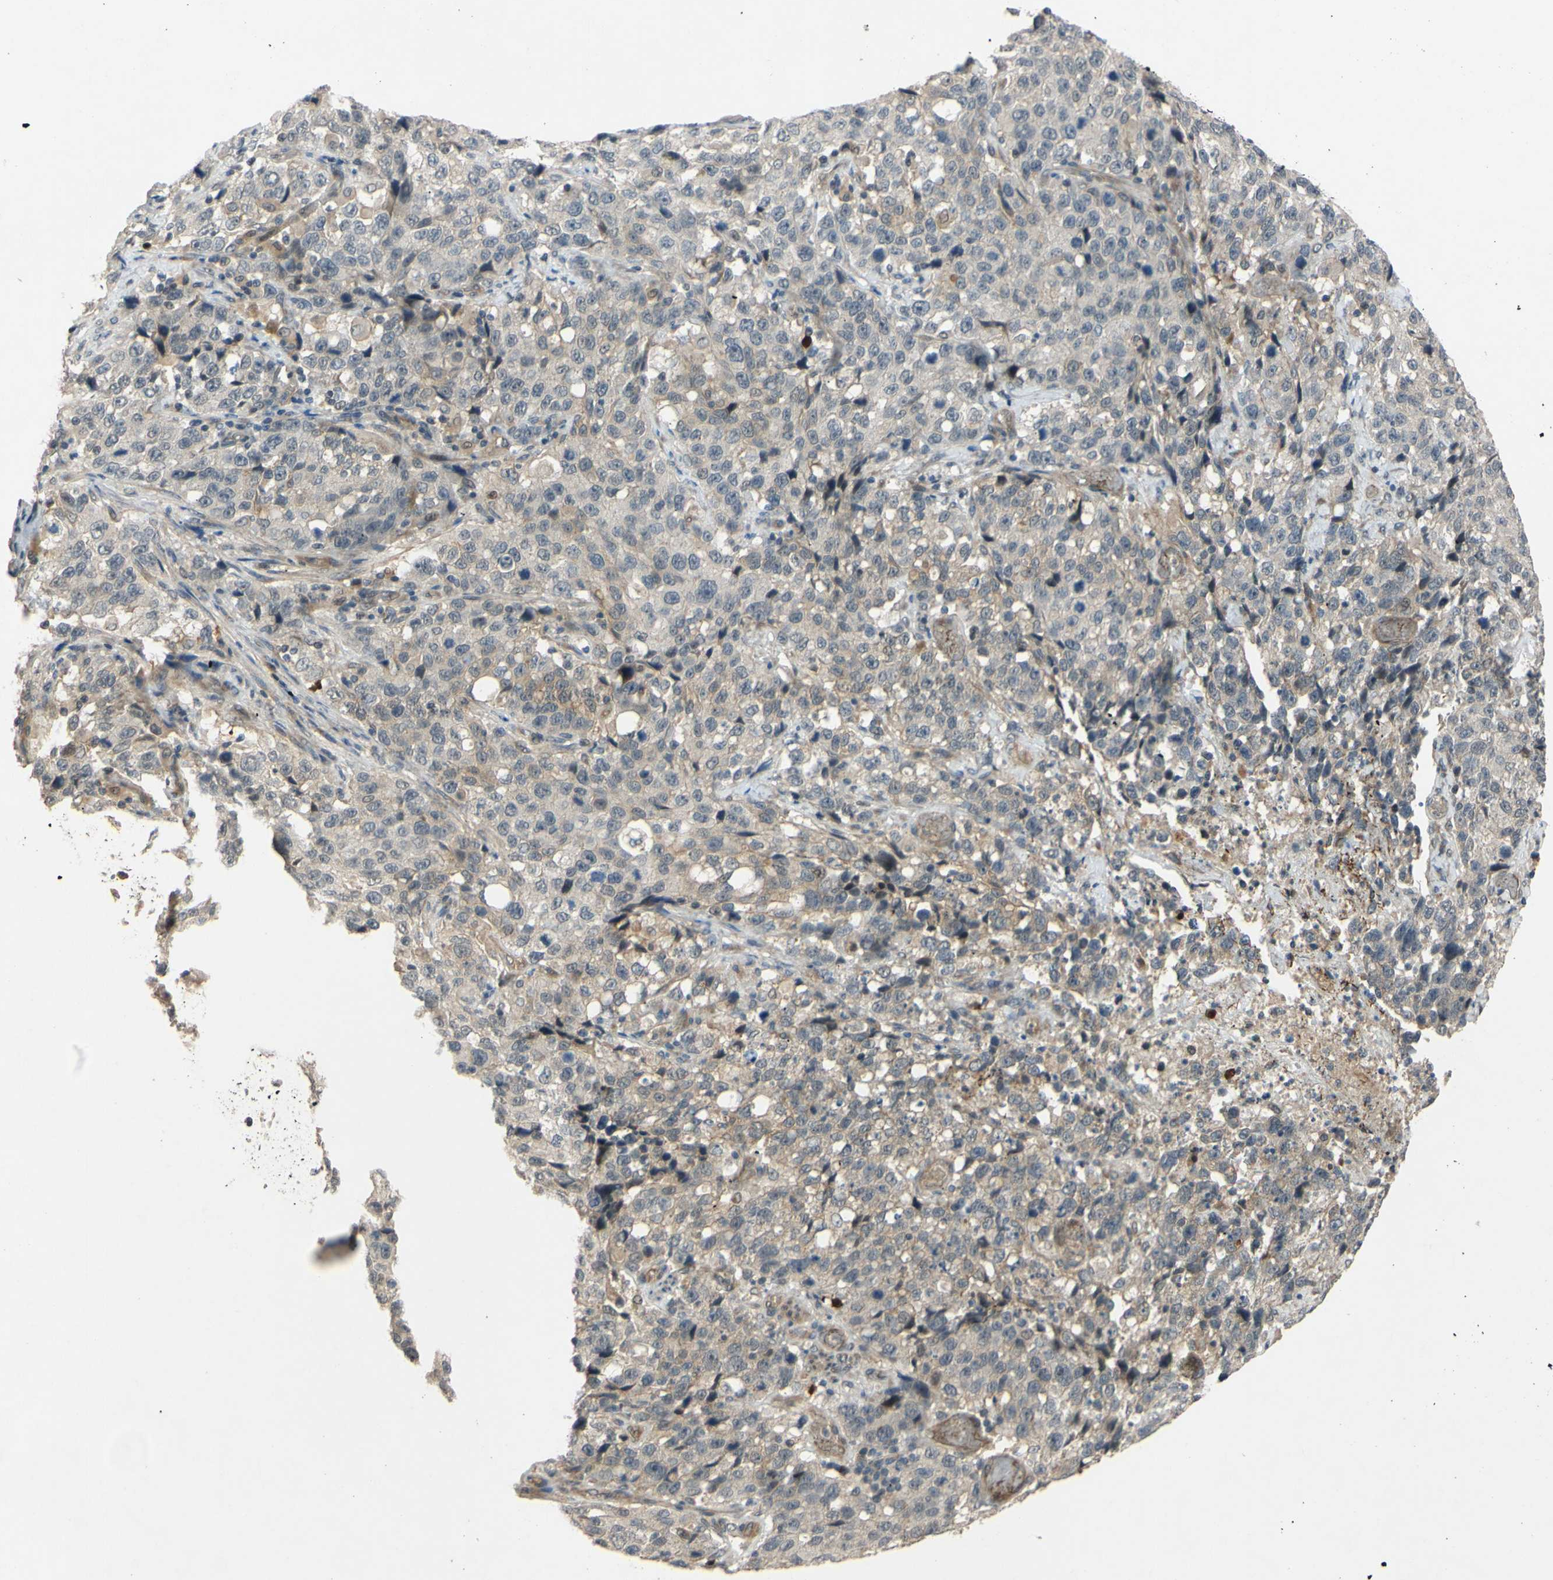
{"staining": {"intensity": "weak", "quantity": "25%-75%", "location": "cytoplasmic/membranous"}, "tissue": "stomach cancer", "cell_type": "Tumor cells", "image_type": "cancer", "snomed": [{"axis": "morphology", "description": "Normal tissue, NOS"}, {"axis": "morphology", "description": "Adenocarcinoma, NOS"}, {"axis": "topography", "description": "Stomach"}], "caption": "Immunohistochemistry (IHC) image of human stomach adenocarcinoma stained for a protein (brown), which demonstrates low levels of weak cytoplasmic/membranous positivity in about 25%-75% of tumor cells.", "gene": "ALK", "patient": {"sex": "male", "age": 48}}